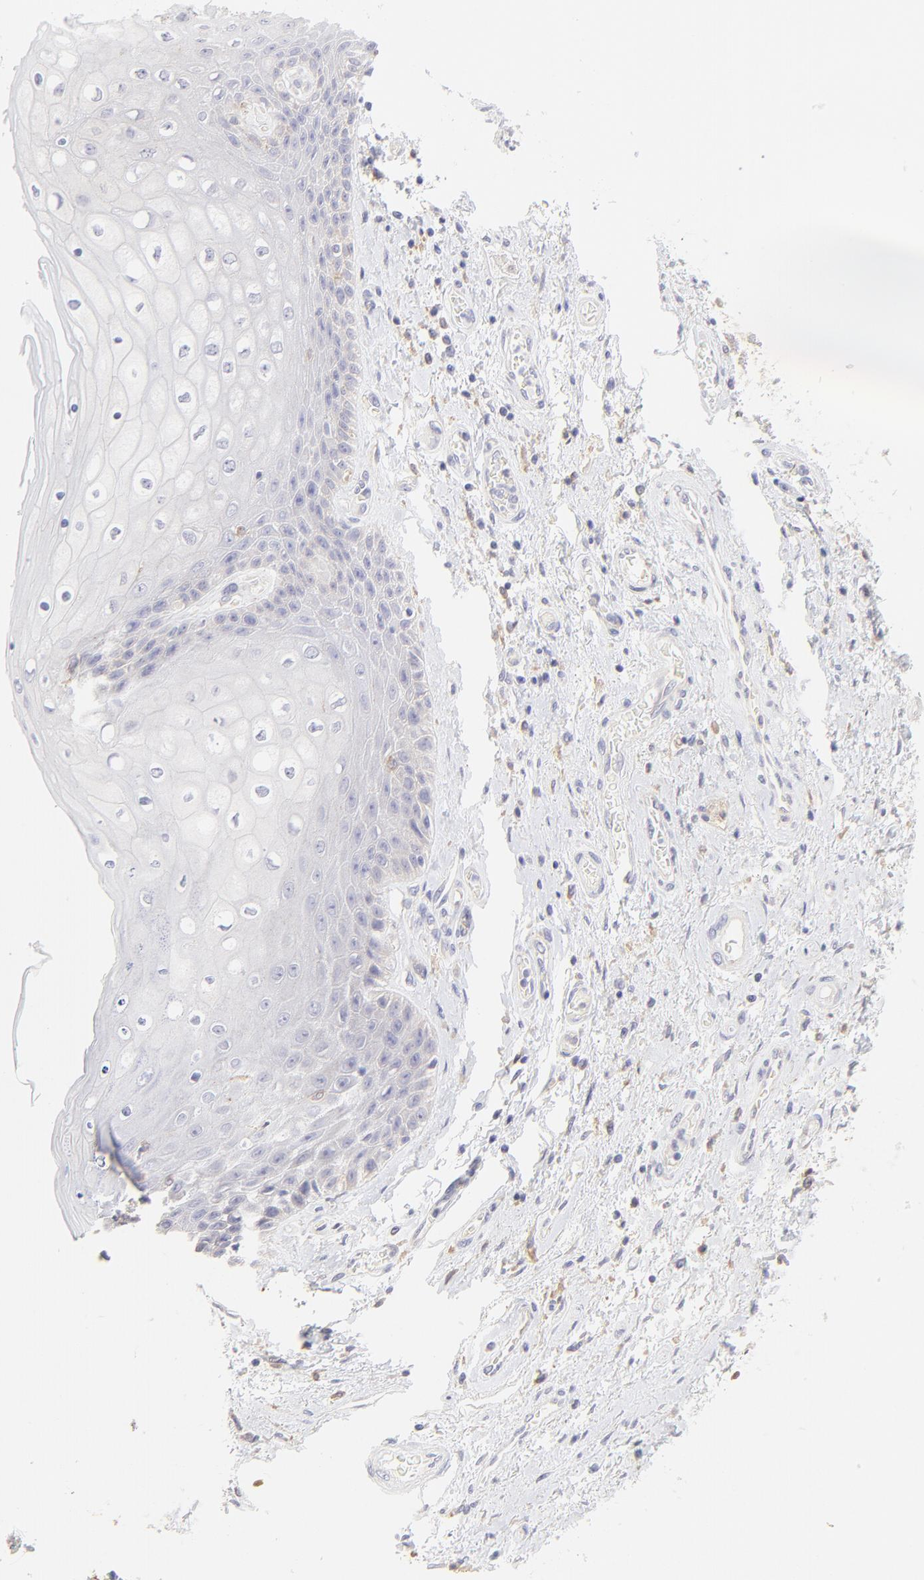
{"staining": {"intensity": "negative", "quantity": "none", "location": "none"}, "tissue": "skin", "cell_type": "Epidermal cells", "image_type": "normal", "snomed": [{"axis": "morphology", "description": "Normal tissue, NOS"}, {"axis": "topography", "description": "Anal"}], "caption": "Epidermal cells show no significant staining in normal skin. (DAB (3,3'-diaminobenzidine) IHC visualized using brightfield microscopy, high magnification).", "gene": "LHFPL1", "patient": {"sex": "female", "age": 46}}